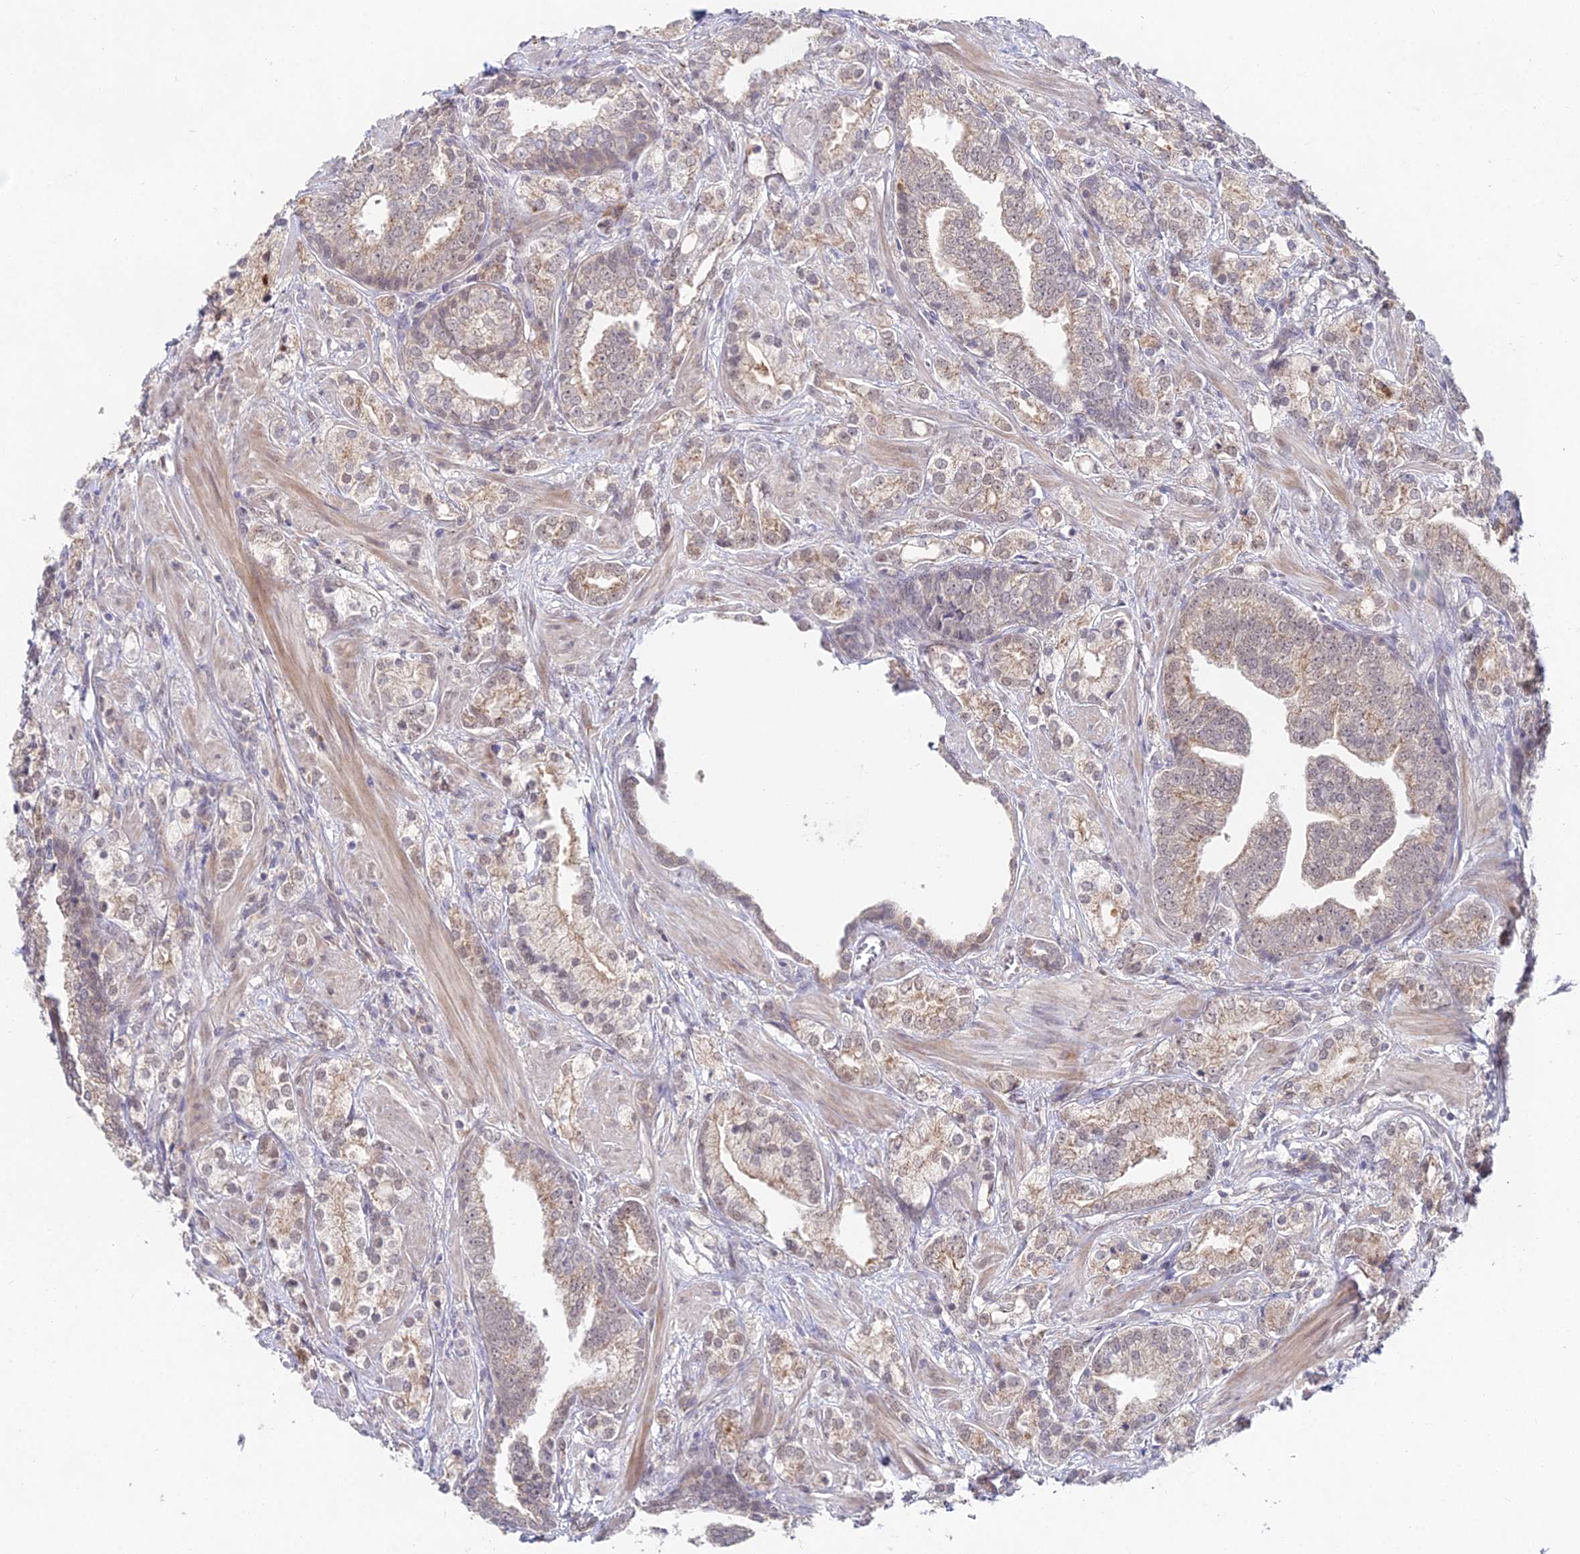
{"staining": {"intensity": "weak", "quantity": ">75%", "location": "cytoplasmic/membranous"}, "tissue": "prostate cancer", "cell_type": "Tumor cells", "image_type": "cancer", "snomed": [{"axis": "morphology", "description": "Adenocarcinoma, High grade"}, {"axis": "topography", "description": "Prostate"}], "caption": "Immunohistochemistry (IHC) image of neoplastic tissue: human high-grade adenocarcinoma (prostate) stained using immunohistochemistry (IHC) displays low levels of weak protein expression localized specifically in the cytoplasmic/membranous of tumor cells, appearing as a cytoplasmic/membranous brown color.", "gene": "WDR43", "patient": {"sex": "male", "age": 50}}